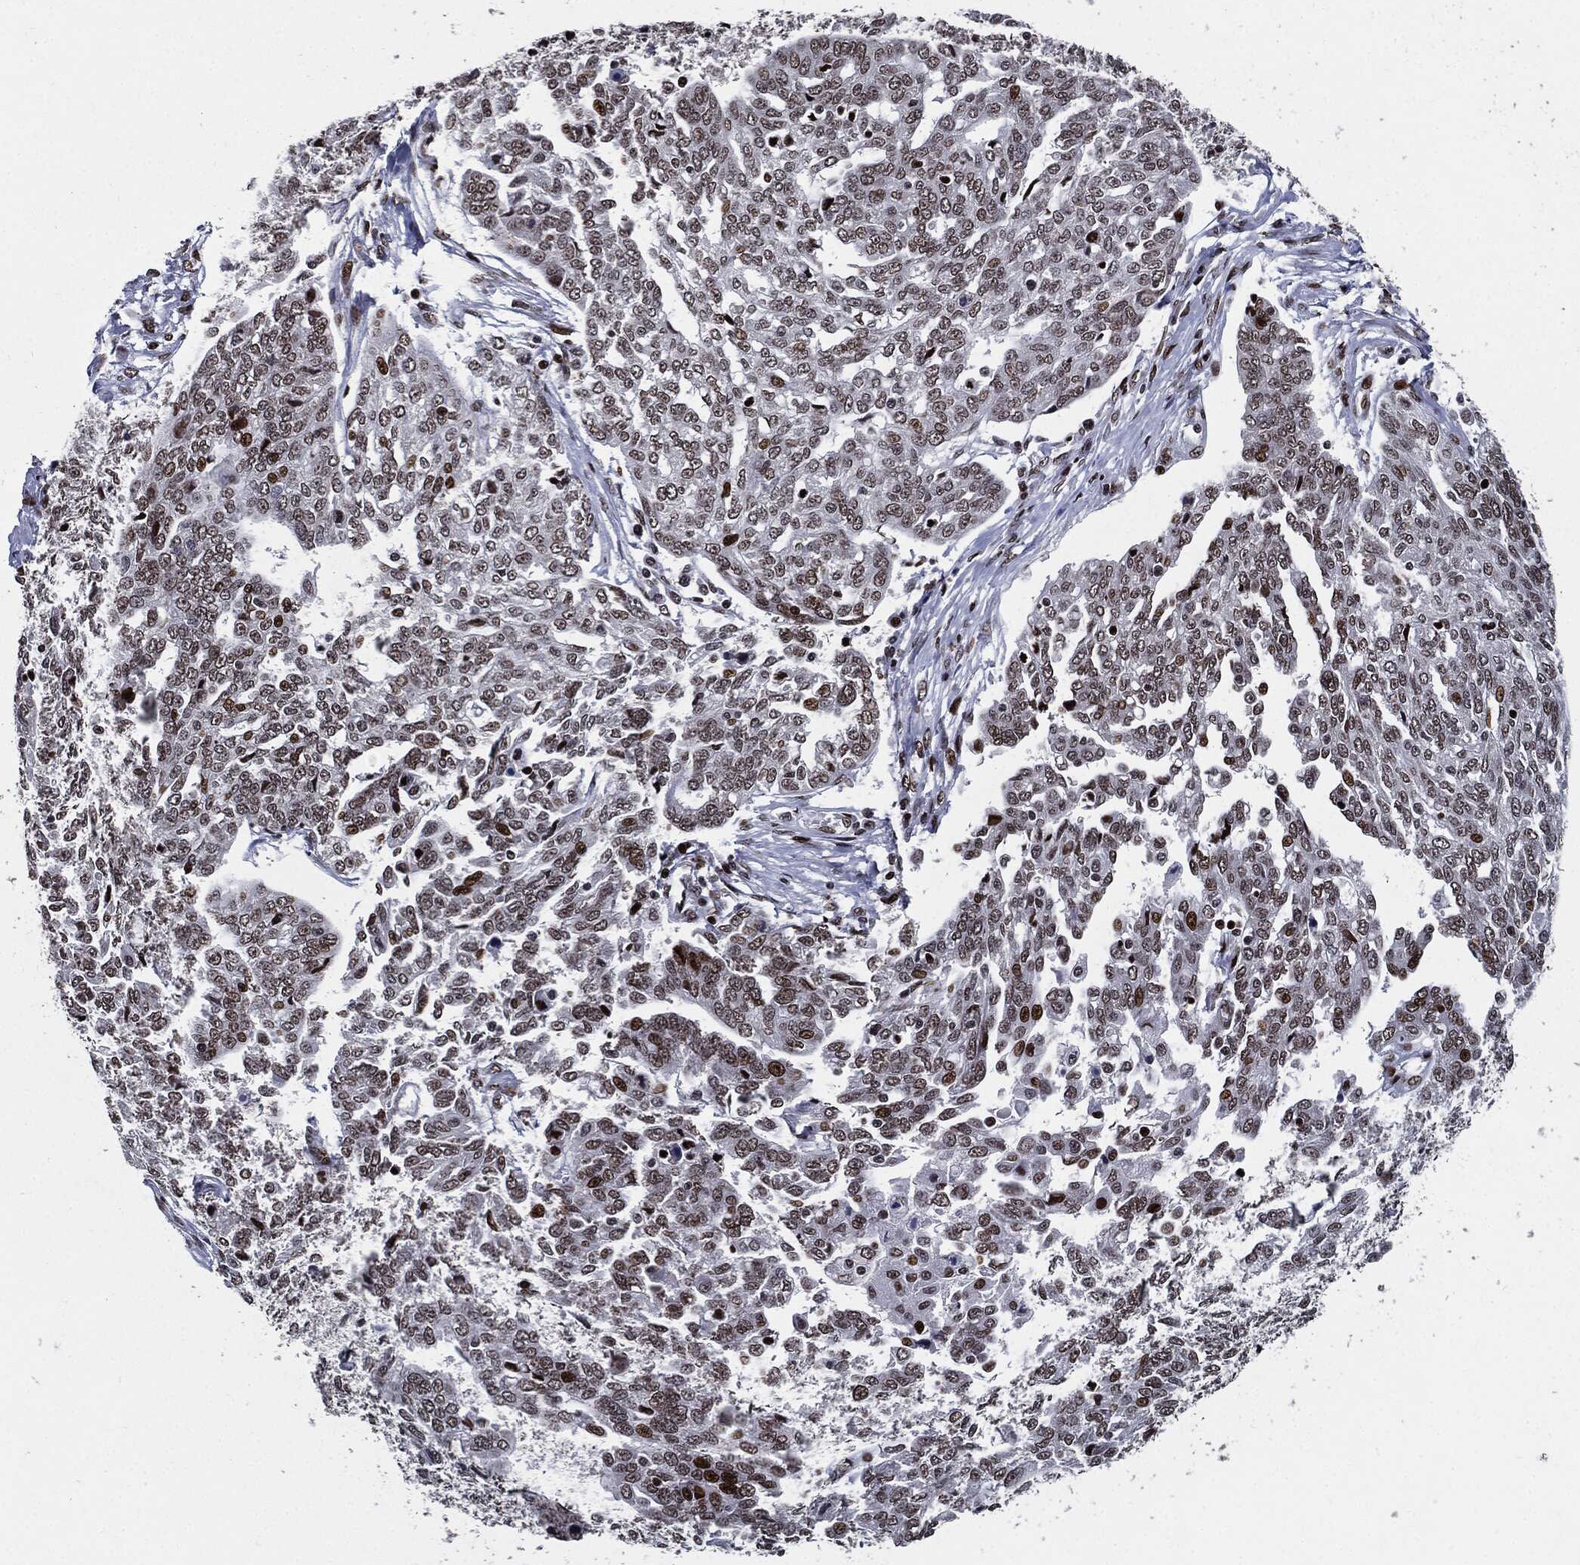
{"staining": {"intensity": "moderate", "quantity": ">75%", "location": "nuclear"}, "tissue": "ovarian cancer", "cell_type": "Tumor cells", "image_type": "cancer", "snomed": [{"axis": "morphology", "description": "Cystadenocarcinoma, serous, NOS"}, {"axis": "topography", "description": "Ovary"}], "caption": "Serous cystadenocarcinoma (ovarian) stained with a brown dye reveals moderate nuclear positive staining in approximately >75% of tumor cells.", "gene": "ZFP91", "patient": {"sex": "female", "age": 67}}